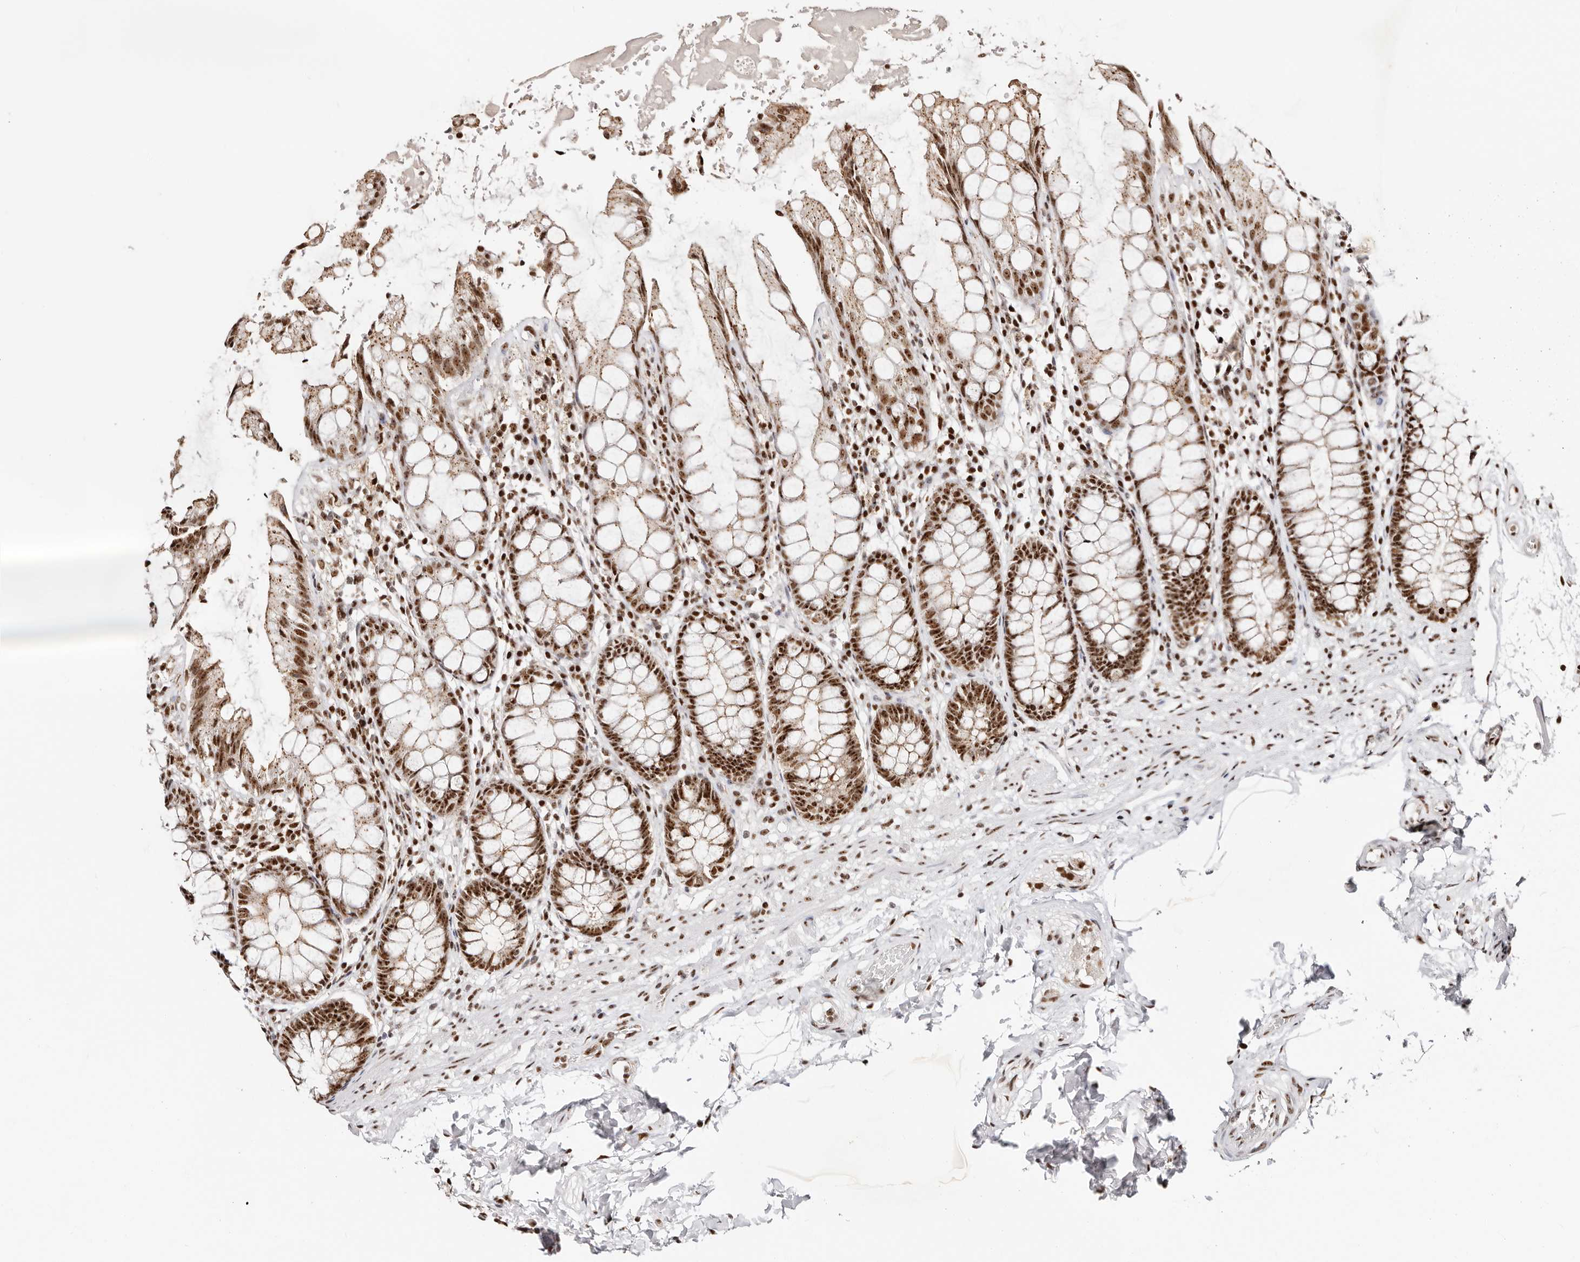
{"staining": {"intensity": "strong", "quantity": ">75%", "location": "cytoplasmic/membranous,nuclear"}, "tissue": "rectum", "cell_type": "Glandular cells", "image_type": "normal", "snomed": [{"axis": "morphology", "description": "Normal tissue, NOS"}, {"axis": "topography", "description": "Rectum"}], "caption": "IHC image of benign rectum: rectum stained using immunohistochemistry (IHC) shows high levels of strong protein expression localized specifically in the cytoplasmic/membranous,nuclear of glandular cells, appearing as a cytoplasmic/membranous,nuclear brown color.", "gene": "IQGAP3", "patient": {"sex": "male", "age": 64}}